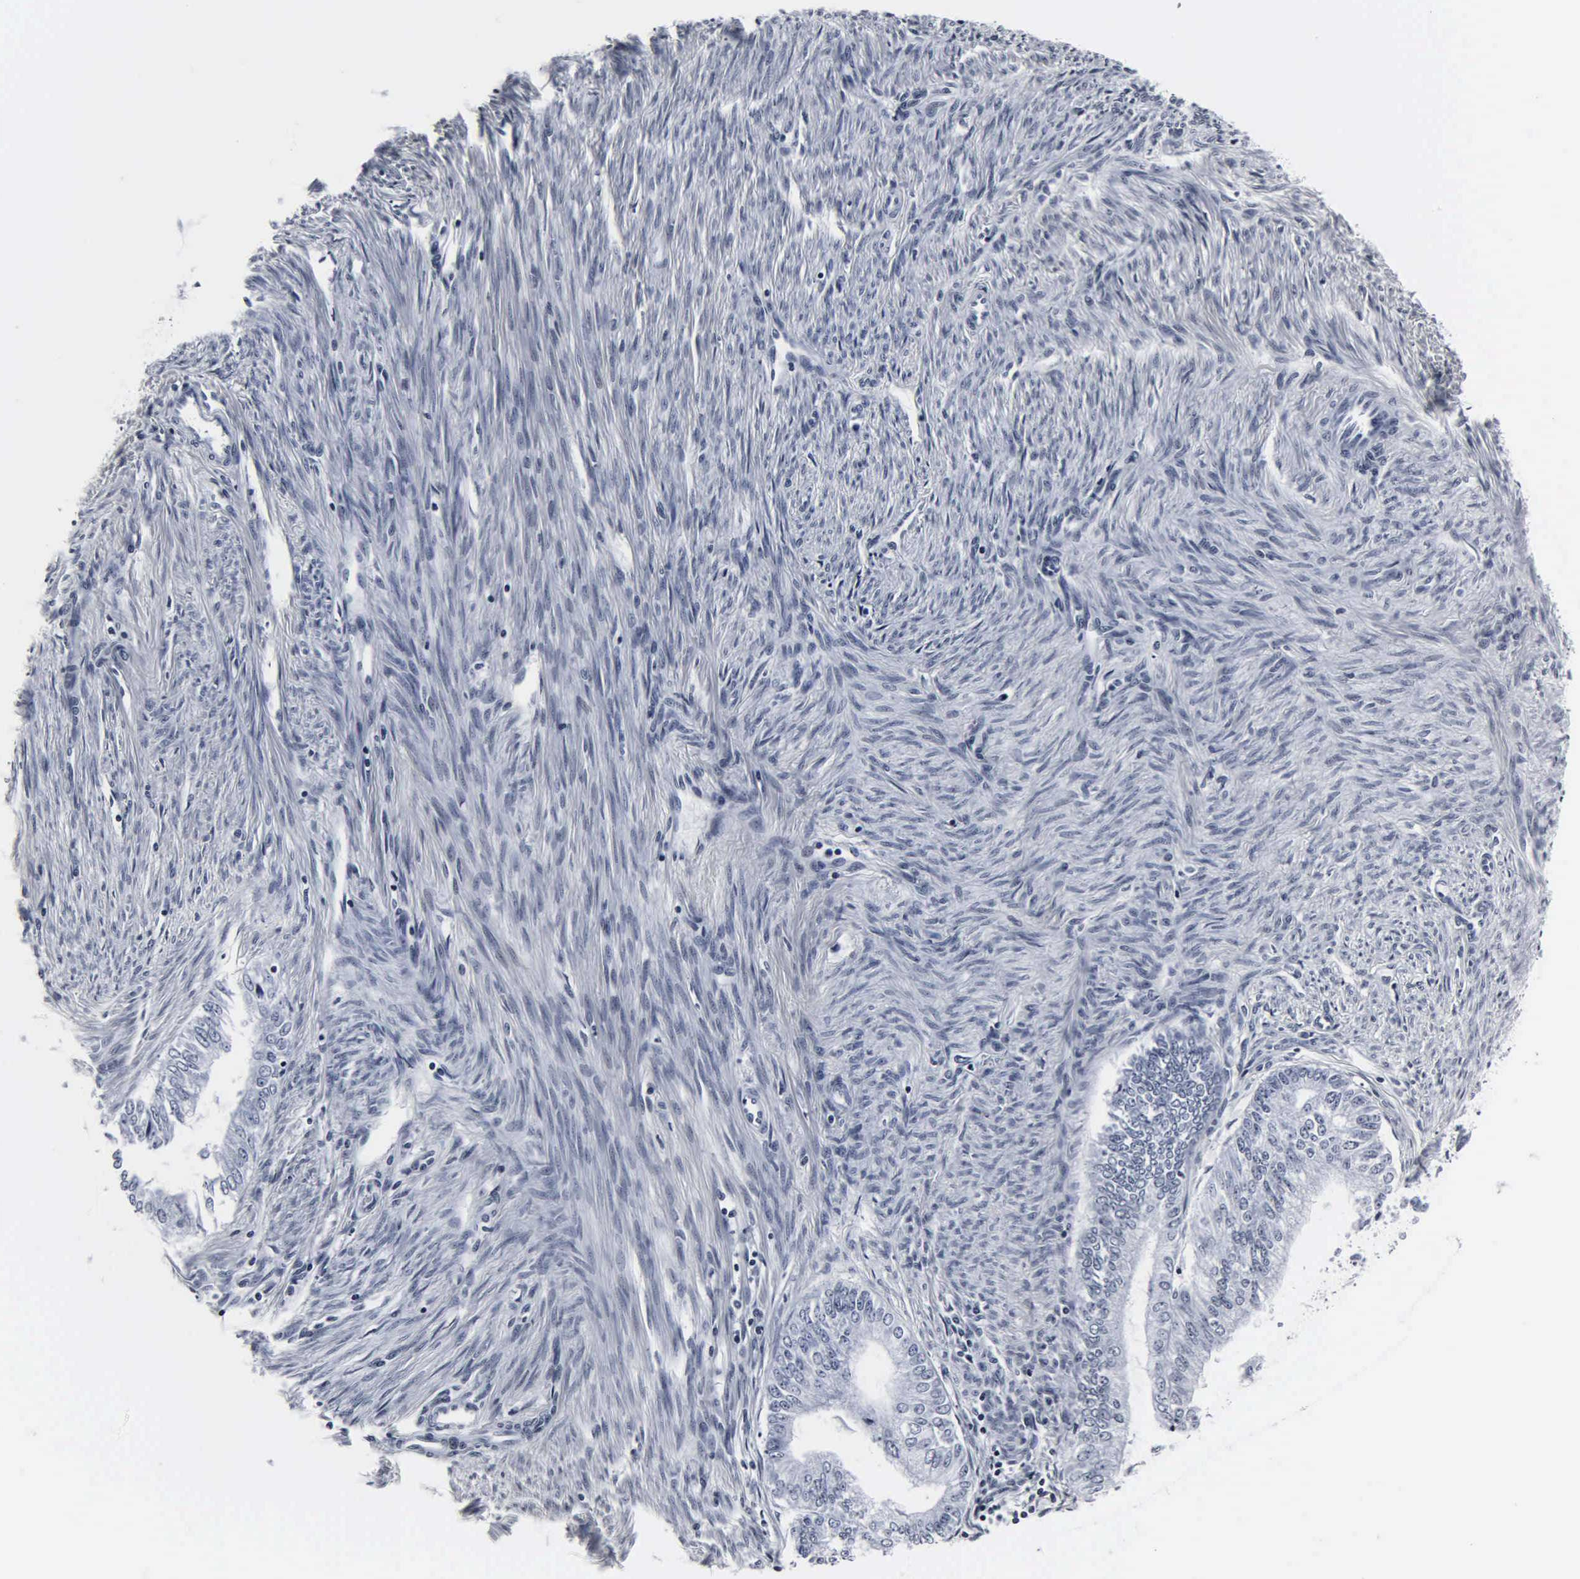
{"staining": {"intensity": "negative", "quantity": "none", "location": "none"}, "tissue": "endometrial cancer", "cell_type": "Tumor cells", "image_type": "cancer", "snomed": [{"axis": "morphology", "description": "Adenocarcinoma, NOS"}, {"axis": "topography", "description": "Endometrium"}], "caption": "Immunohistochemical staining of endometrial cancer (adenocarcinoma) exhibits no significant staining in tumor cells.", "gene": "DGCR2", "patient": {"sex": "female", "age": 66}}